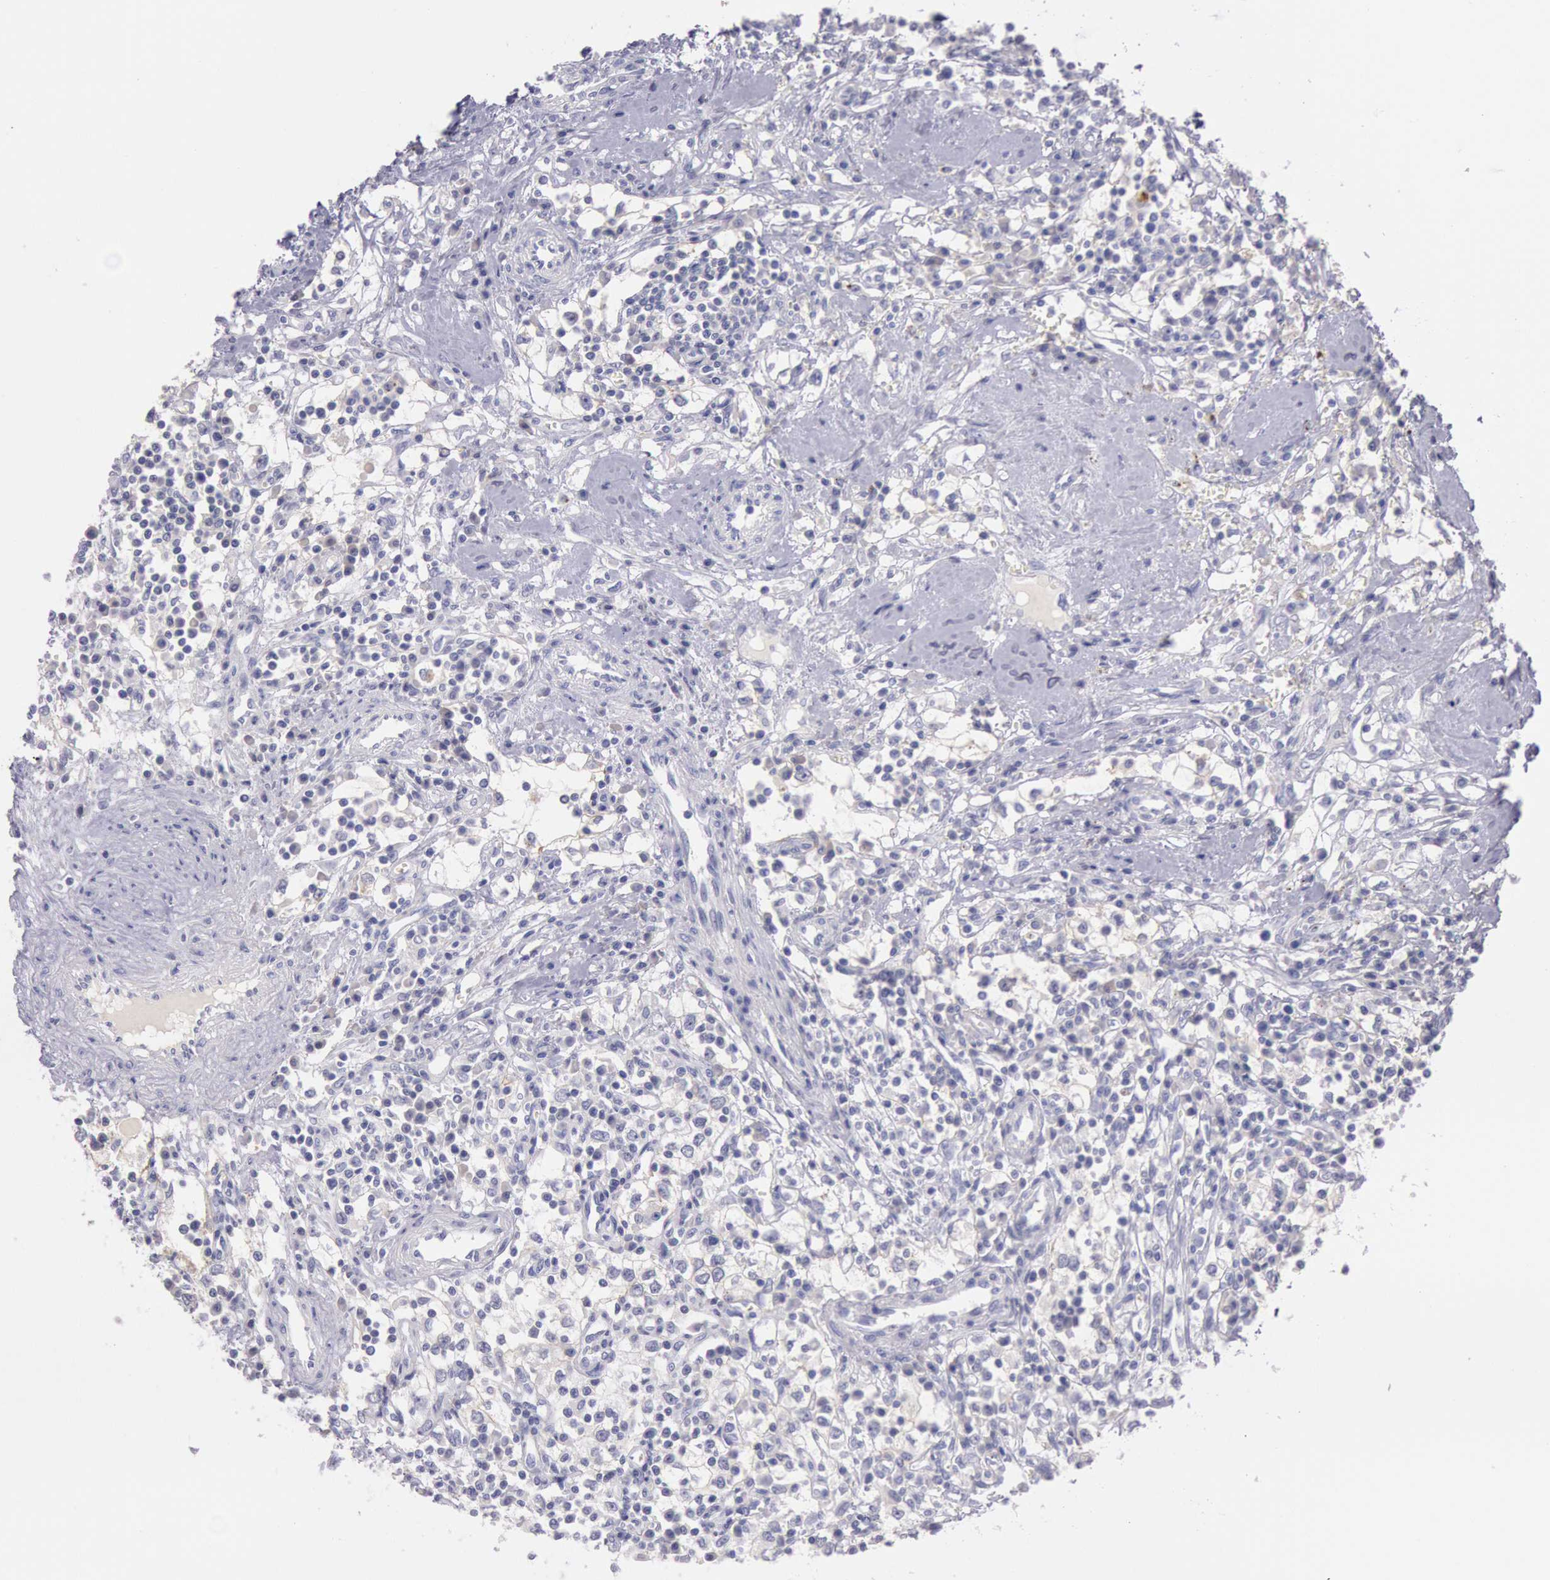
{"staining": {"intensity": "weak", "quantity": "<25%", "location": "cytoplasmic/membranous"}, "tissue": "renal cancer", "cell_type": "Tumor cells", "image_type": "cancer", "snomed": [{"axis": "morphology", "description": "Adenocarcinoma, NOS"}, {"axis": "topography", "description": "Kidney"}], "caption": "Immunohistochemistry (IHC) histopathology image of neoplastic tissue: renal cancer (adenocarcinoma) stained with DAB (3,3'-diaminobenzidine) demonstrates no significant protein staining in tumor cells. (Immunohistochemistry (IHC), brightfield microscopy, high magnification).", "gene": "EGFR", "patient": {"sex": "male", "age": 82}}